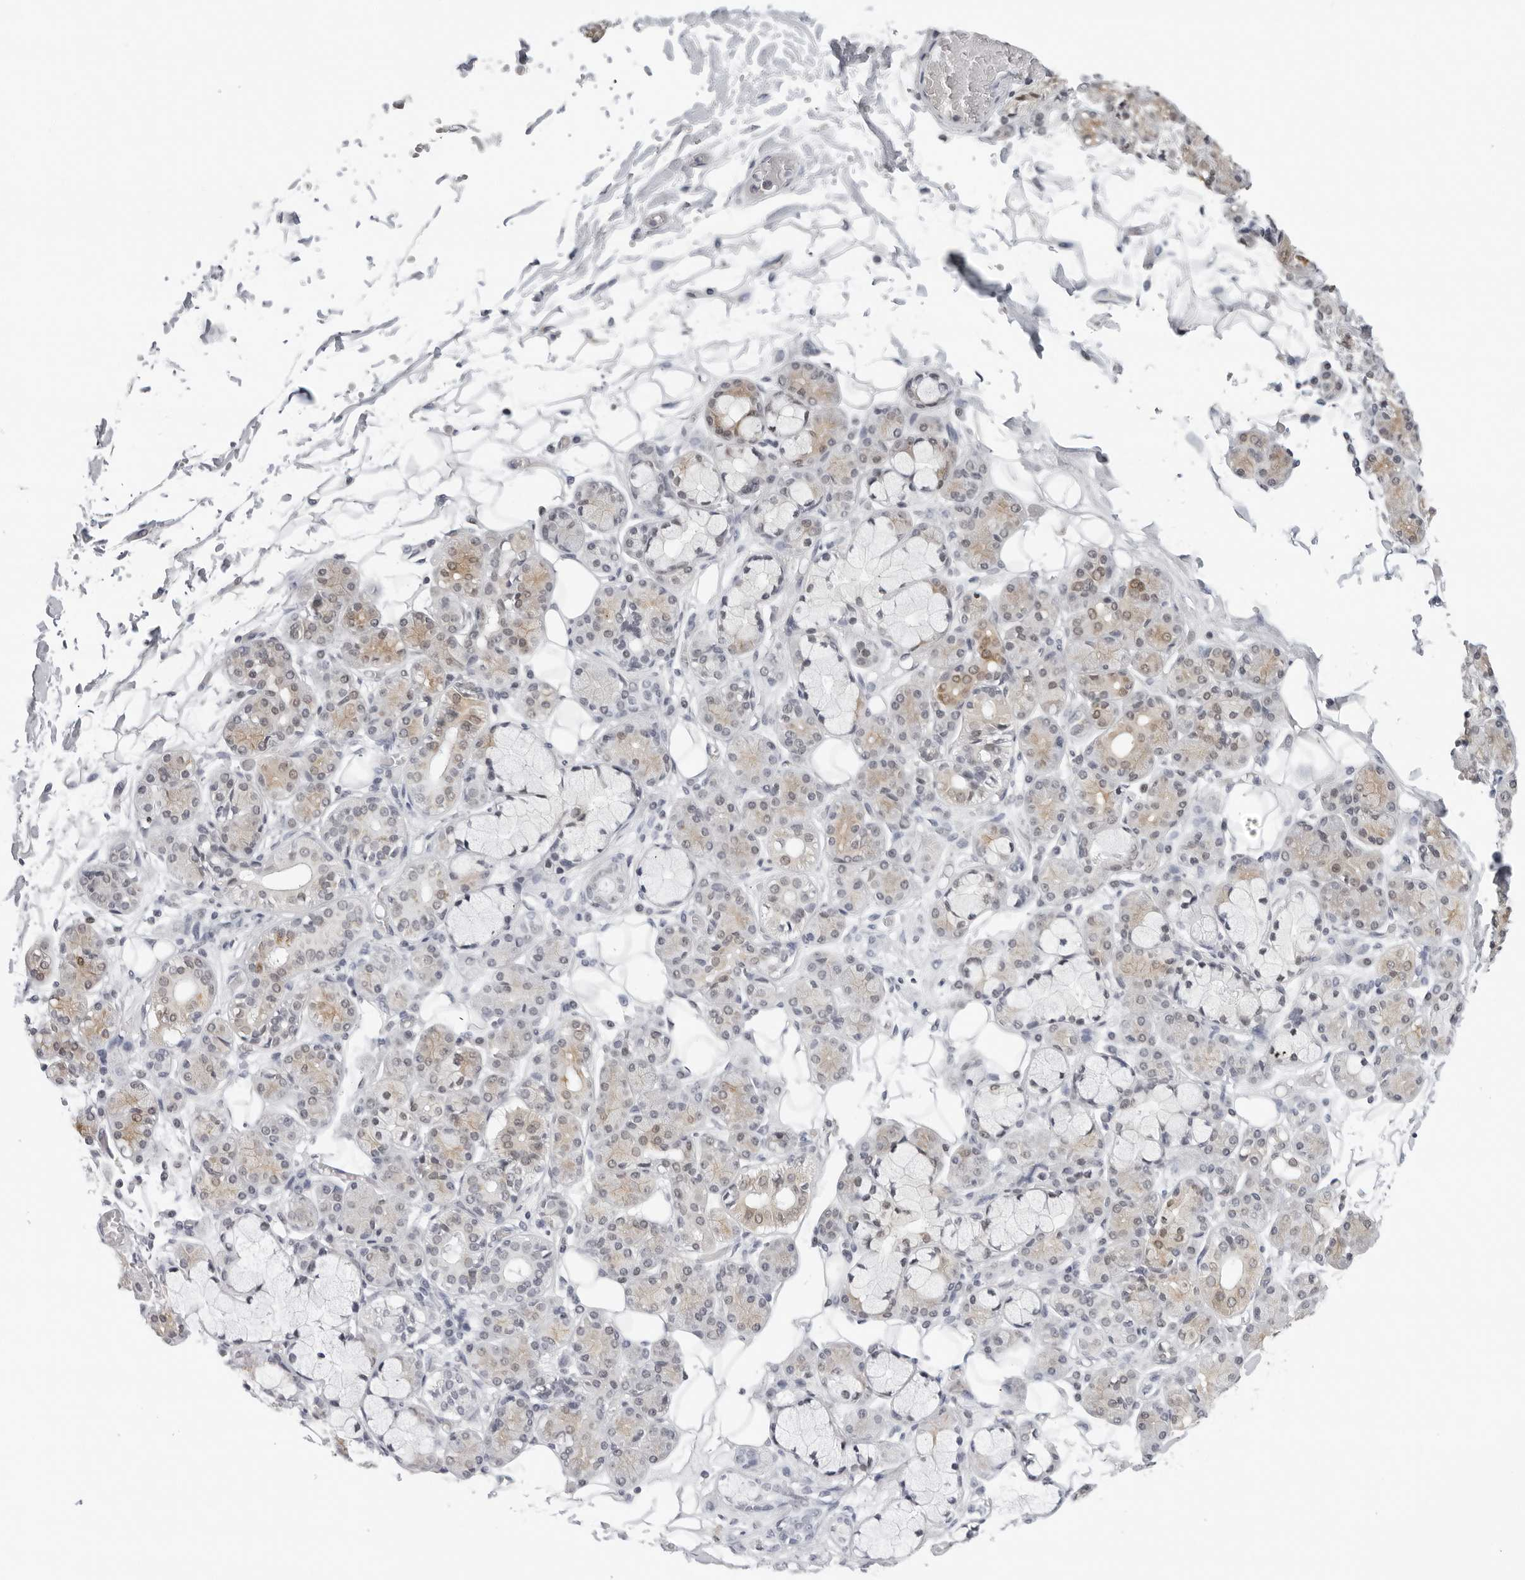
{"staining": {"intensity": "moderate", "quantity": "<25%", "location": "cytoplasmic/membranous"}, "tissue": "salivary gland", "cell_type": "Glandular cells", "image_type": "normal", "snomed": [{"axis": "morphology", "description": "Normal tissue, NOS"}, {"axis": "topography", "description": "Salivary gland"}], "caption": "A photomicrograph showing moderate cytoplasmic/membranous expression in about <25% of glandular cells in unremarkable salivary gland, as visualized by brown immunohistochemical staining.", "gene": "FLG2", "patient": {"sex": "male", "age": 63}}